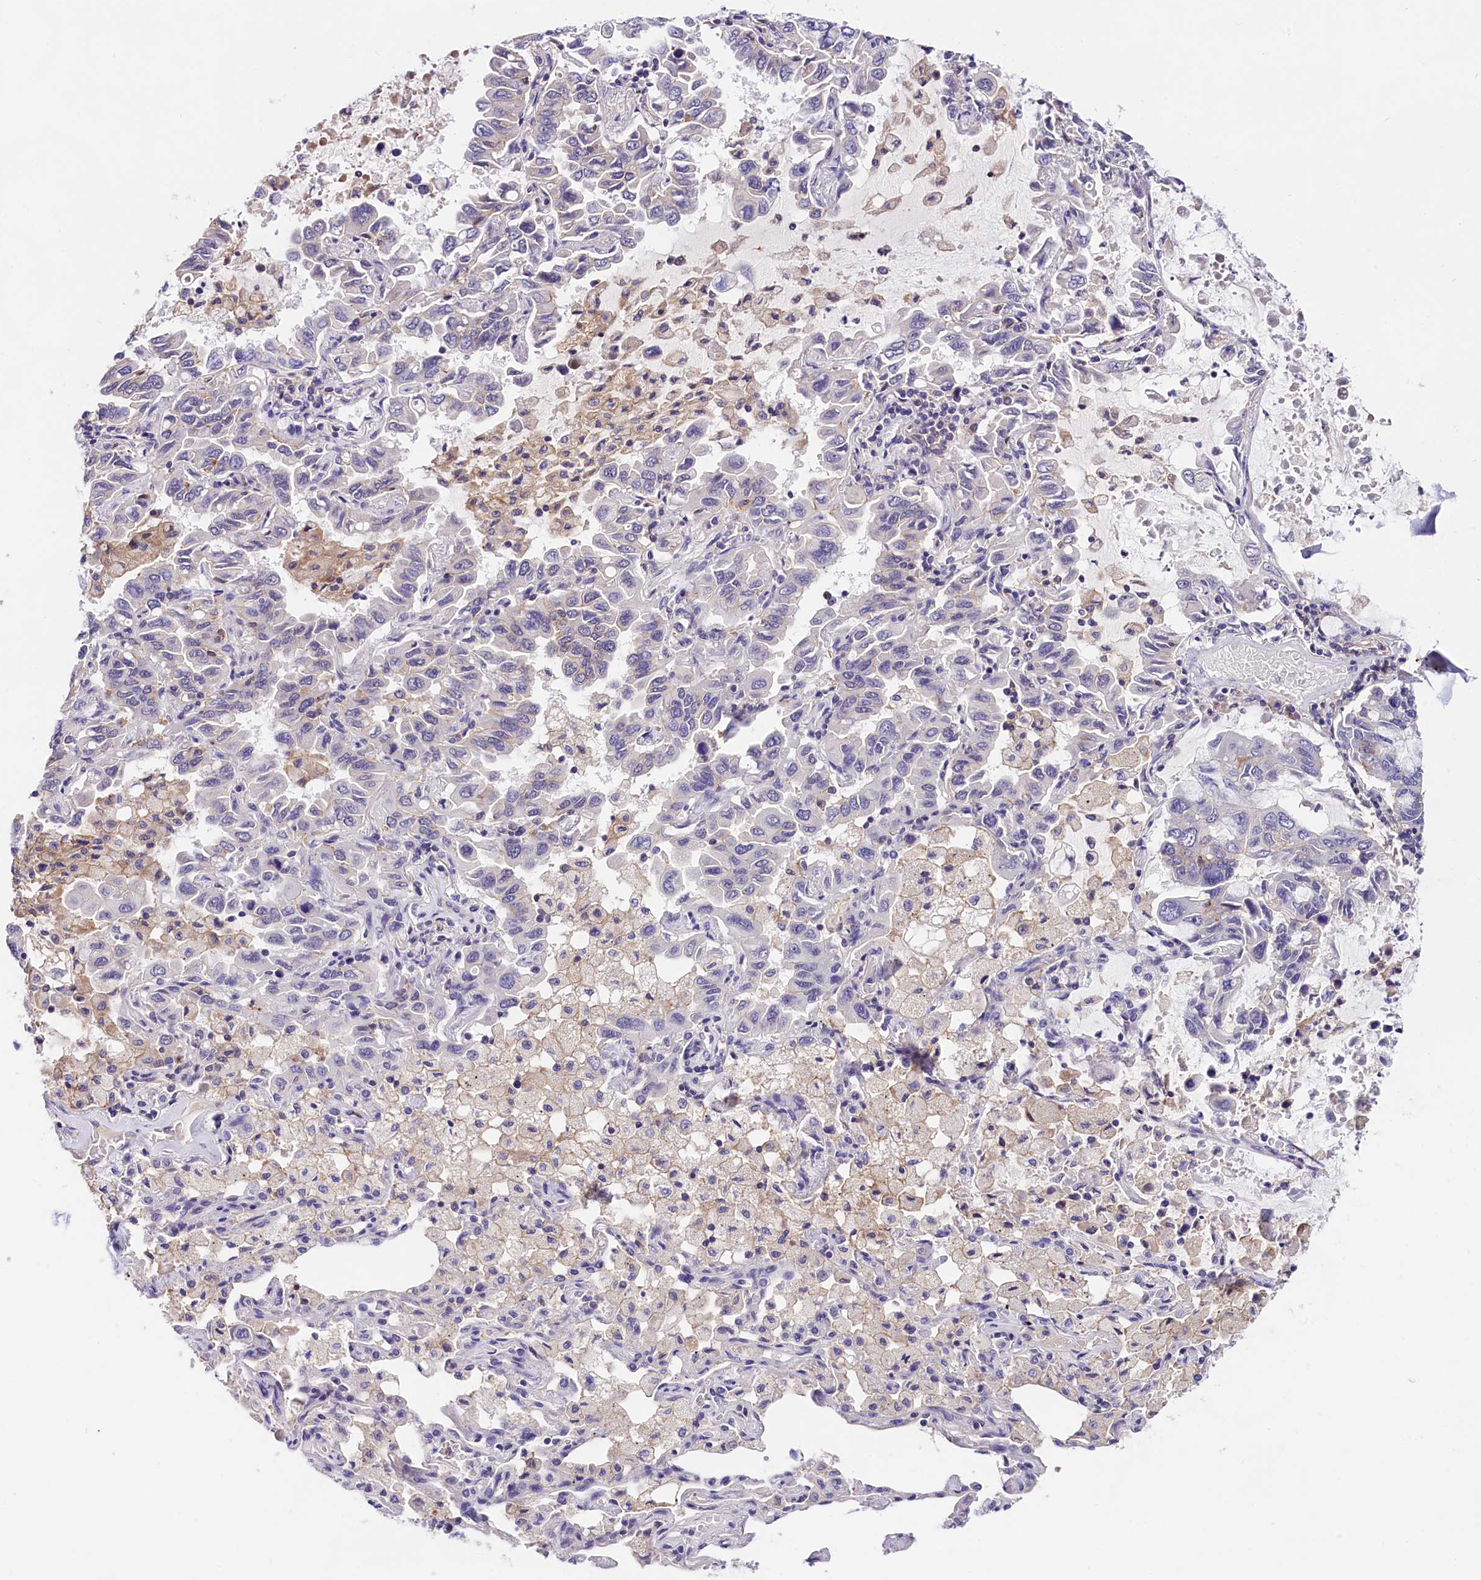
{"staining": {"intensity": "negative", "quantity": "none", "location": "none"}, "tissue": "lung cancer", "cell_type": "Tumor cells", "image_type": "cancer", "snomed": [{"axis": "morphology", "description": "Adenocarcinoma, NOS"}, {"axis": "topography", "description": "Lung"}], "caption": "Adenocarcinoma (lung) was stained to show a protein in brown. There is no significant staining in tumor cells. (Stains: DAB (3,3'-diaminobenzidine) IHC with hematoxylin counter stain, Microscopy: brightfield microscopy at high magnification).", "gene": "OAS3", "patient": {"sex": "male", "age": 64}}